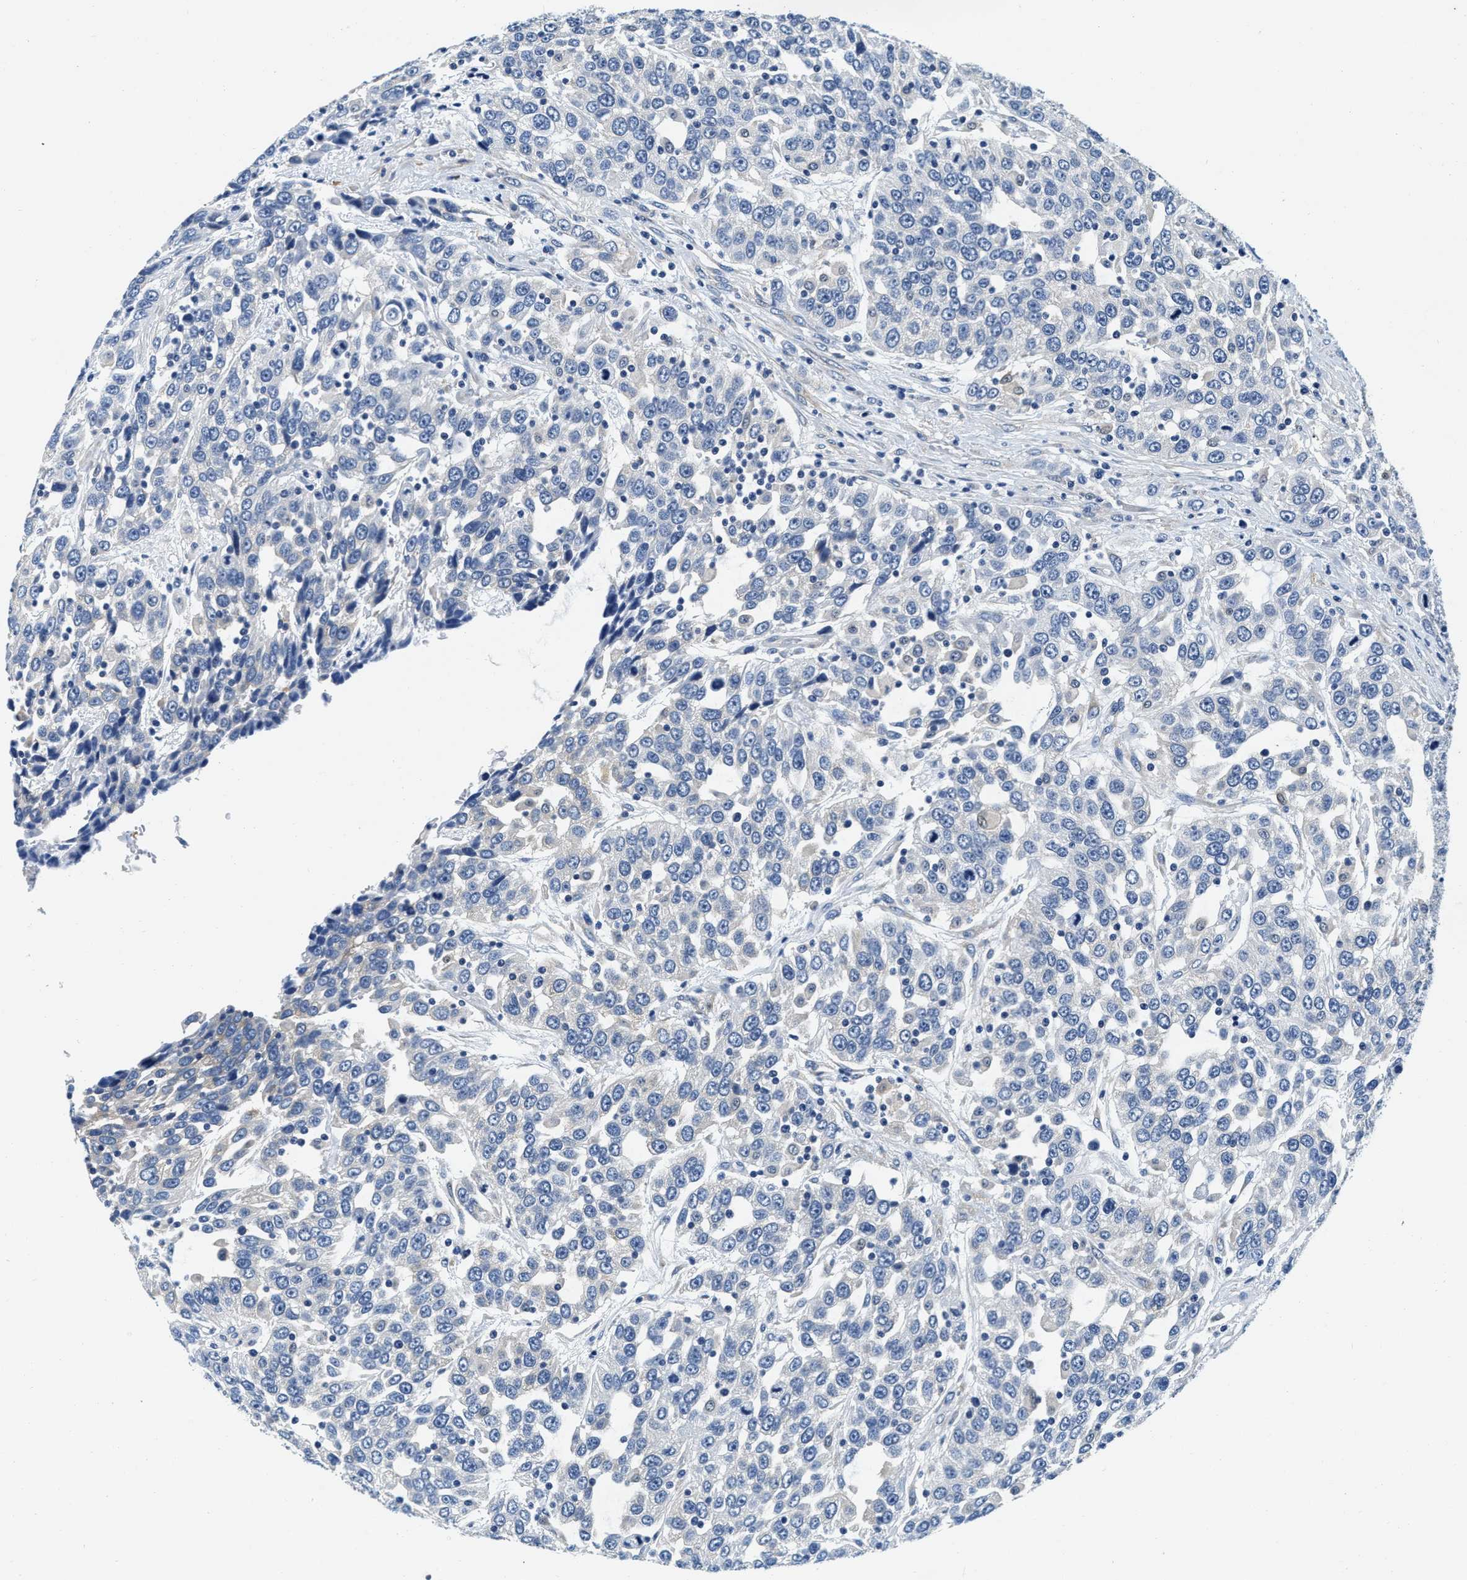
{"staining": {"intensity": "negative", "quantity": "none", "location": "none"}, "tissue": "urothelial cancer", "cell_type": "Tumor cells", "image_type": "cancer", "snomed": [{"axis": "morphology", "description": "Urothelial carcinoma, High grade"}, {"axis": "topography", "description": "Urinary bladder"}], "caption": "The photomicrograph displays no significant expression in tumor cells of high-grade urothelial carcinoma.", "gene": "EIF2AK2", "patient": {"sex": "female", "age": 80}}